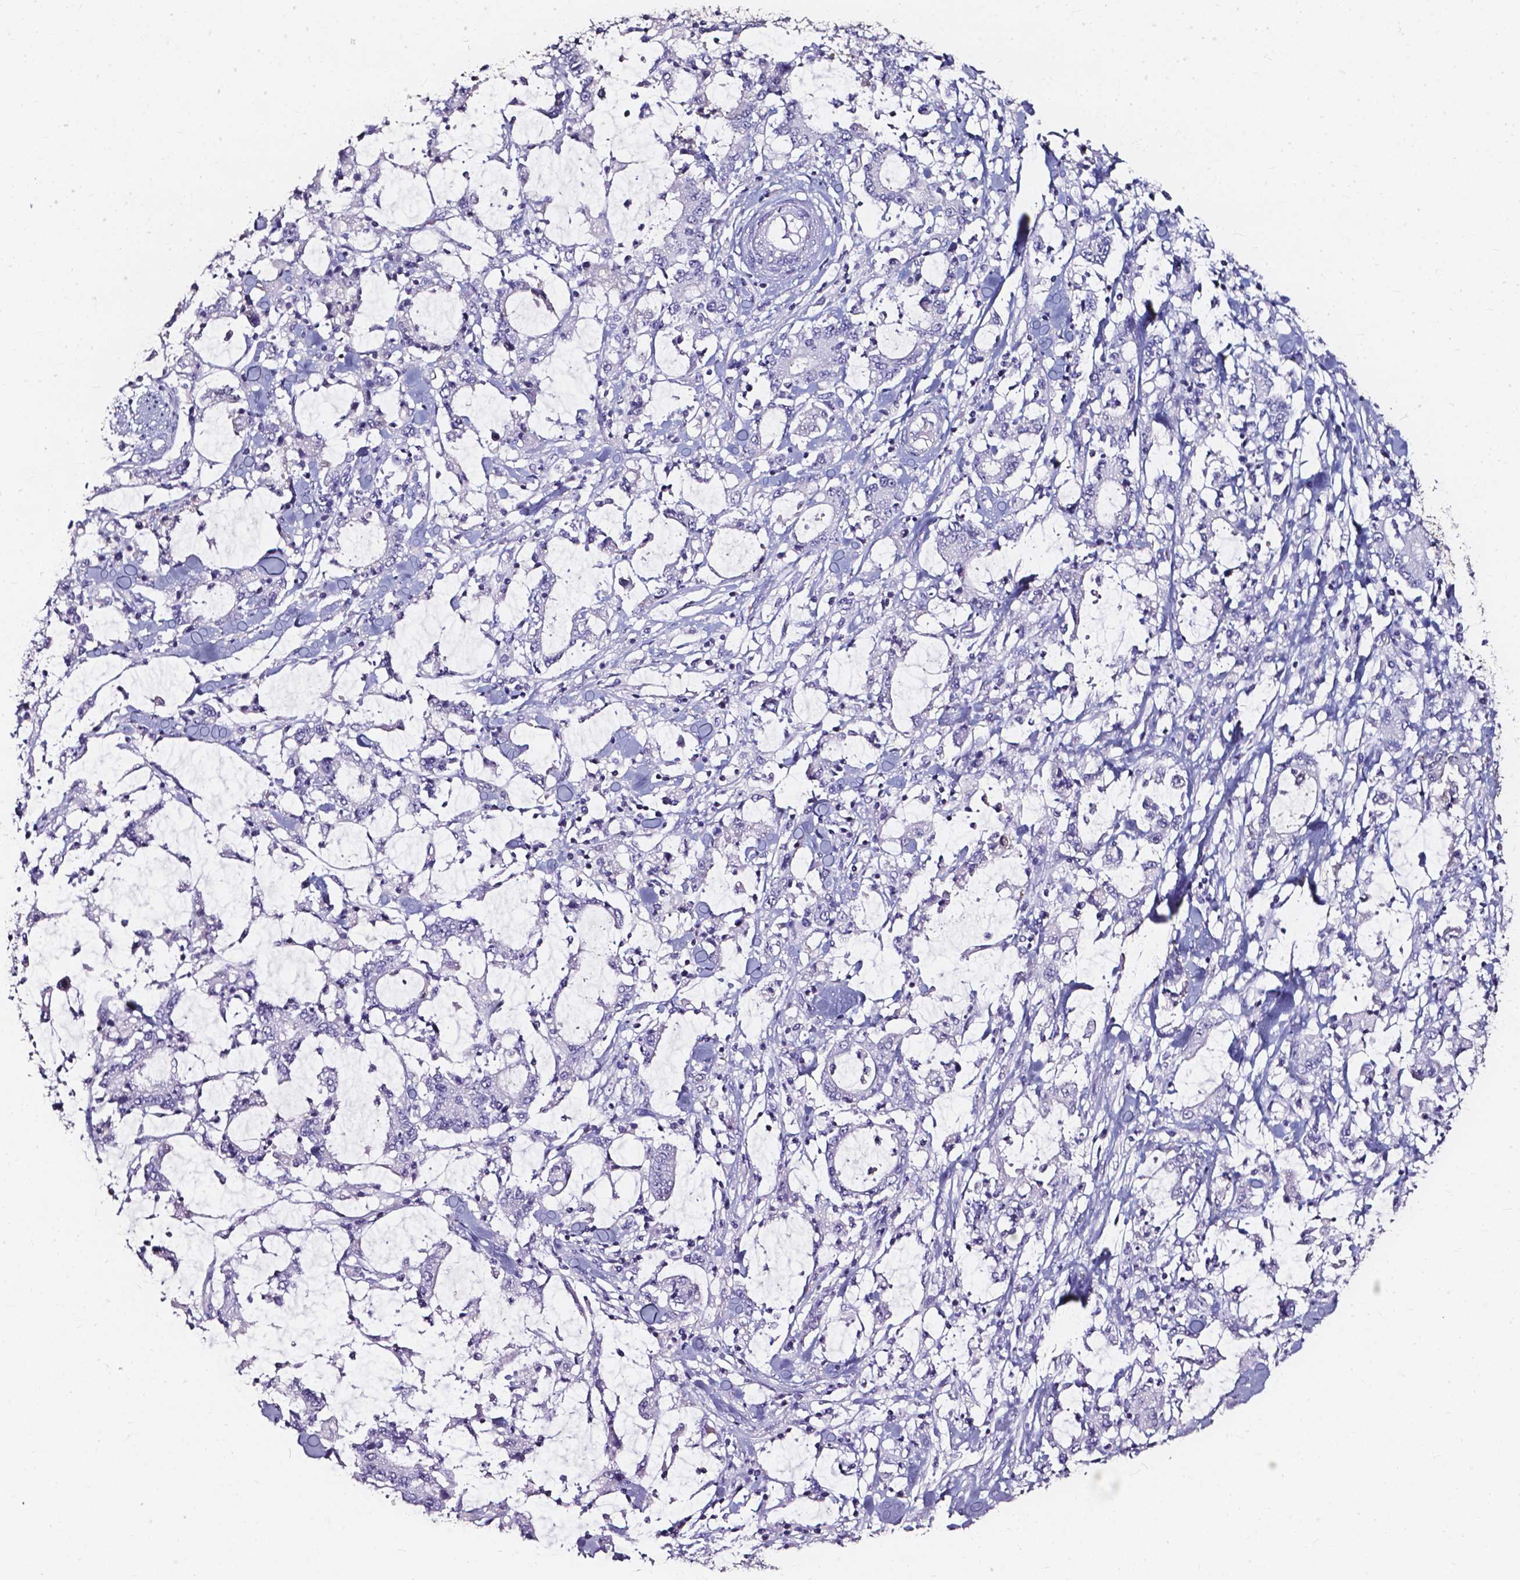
{"staining": {"intensity": "negative", "quantity": "none", "location": "none"}, "tissue": "stomach cancer", "cell_type": "Tumor cells", "image_type": "cancer", "snomed": [{"axis": "morphology", "description": "Adenocarcinoma, NOS"}, {"axis": "topography", "description": "Stomach, upper"}], "caption": "The photomicrograph displays no staining of tumor cells in adenocarcinoma (stomach). (DAB (3,3'-diaminobenzidine) immunohistochemistry, high magnification).", "gene": "AKR1B10", "patient": {"sex": "male", "age": 68}}